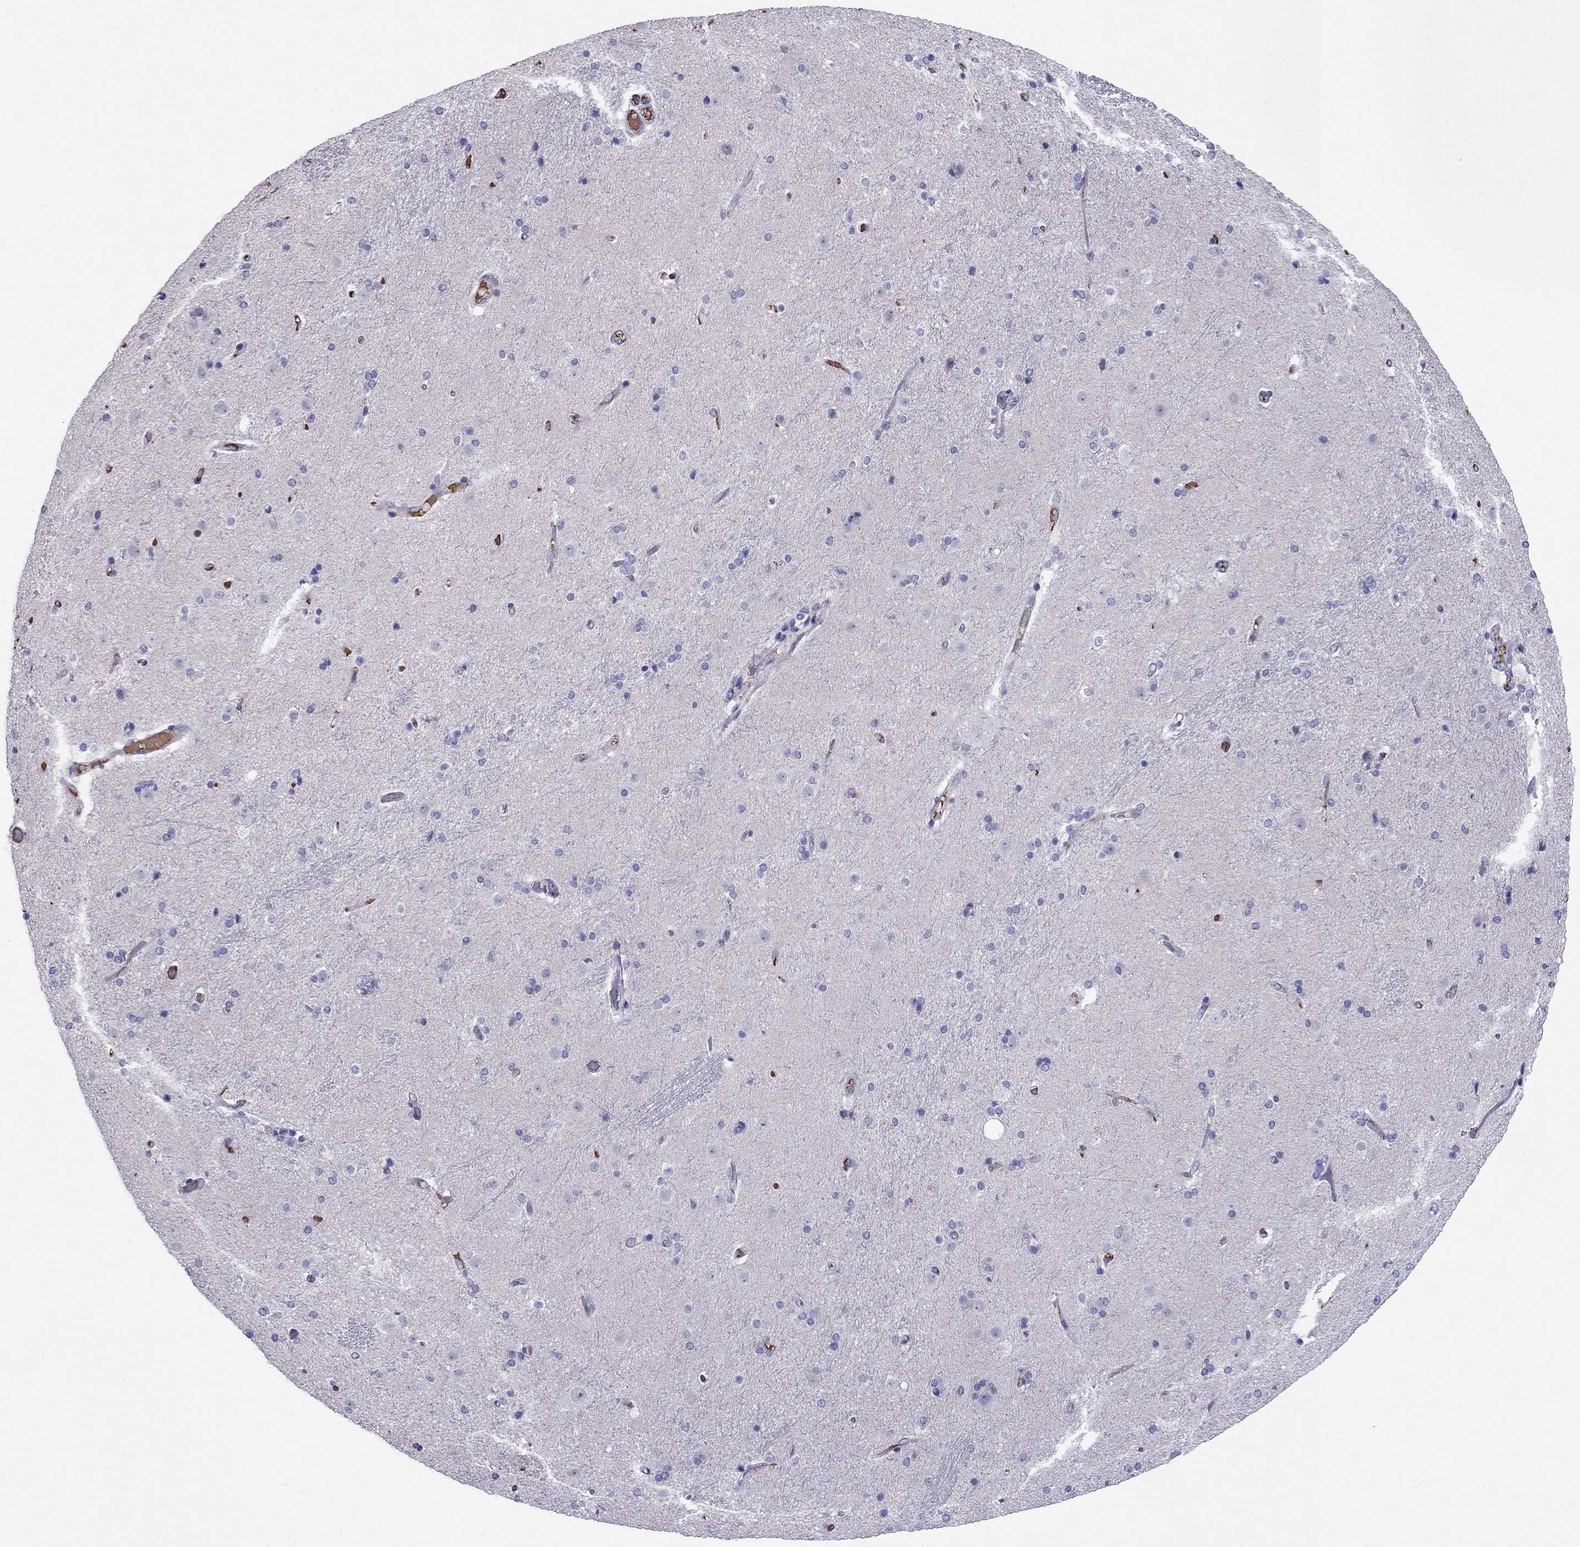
{"staining": {"intensity": "negative", "quantity": "none", "location": "none"}, "tissue": "caudate", "cell_type": "Glial cells", "image_type": "normal", "snomed": [{"axis": "morphology", "description": "Normal tissue, NOS"}, {"axis": "topography", "description": "Lateral ventricle wall"}], "caption": "Immunohistochemical staining of unremarkable caudate exhibits no significant staining in glial cells.", "gene": "TBC1D21", "patient": {"sex": "male", "age": 54}}